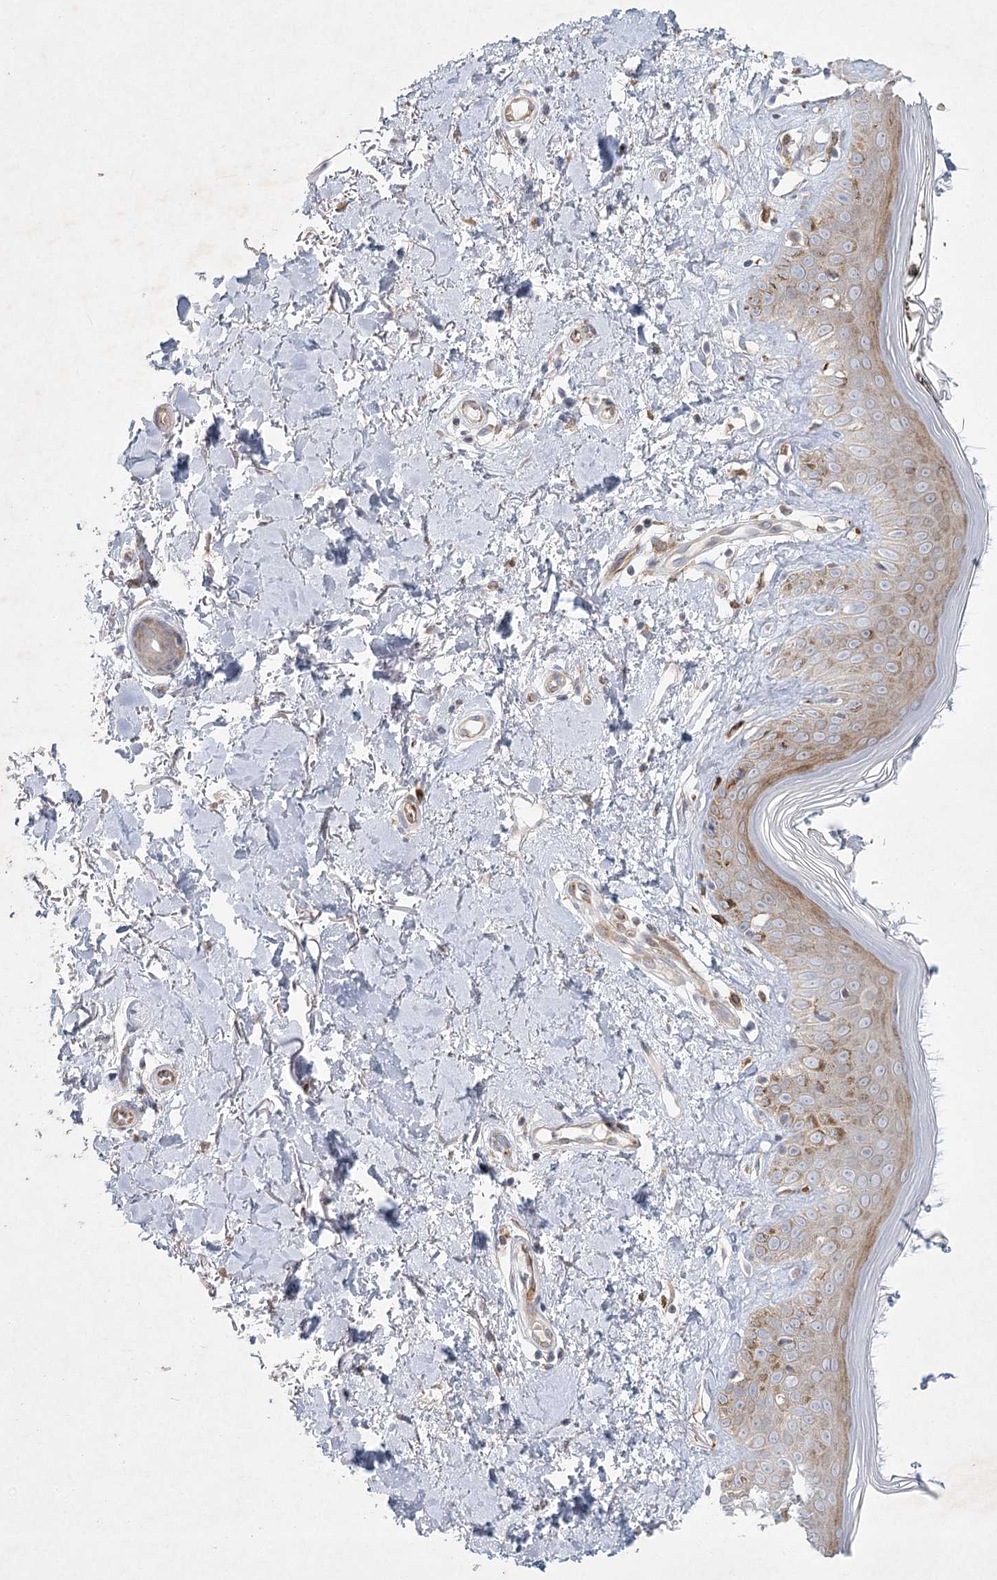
{"staining": {"intensity": "moderate", "quantity": "25%-75%", "location": "cytoplasmic/membranous"}, "tissue": "skin", "cell_type": "Fibroblasts", "image_type": "normal", "snomed": [{"axis": "morphology", "description": "Normal tissue, NOS"}, {"axis": "topography", "description": "Skin"}], "caption": "The histopathology image reveals immunohistochemical staining of unremarkable skin. There is moderate cytoplasmic/membranous positivity is present in about 25%-75% of fibroblasts.", "gene": "FAM110C", "patient": {"sex": "female", "age": 64}}